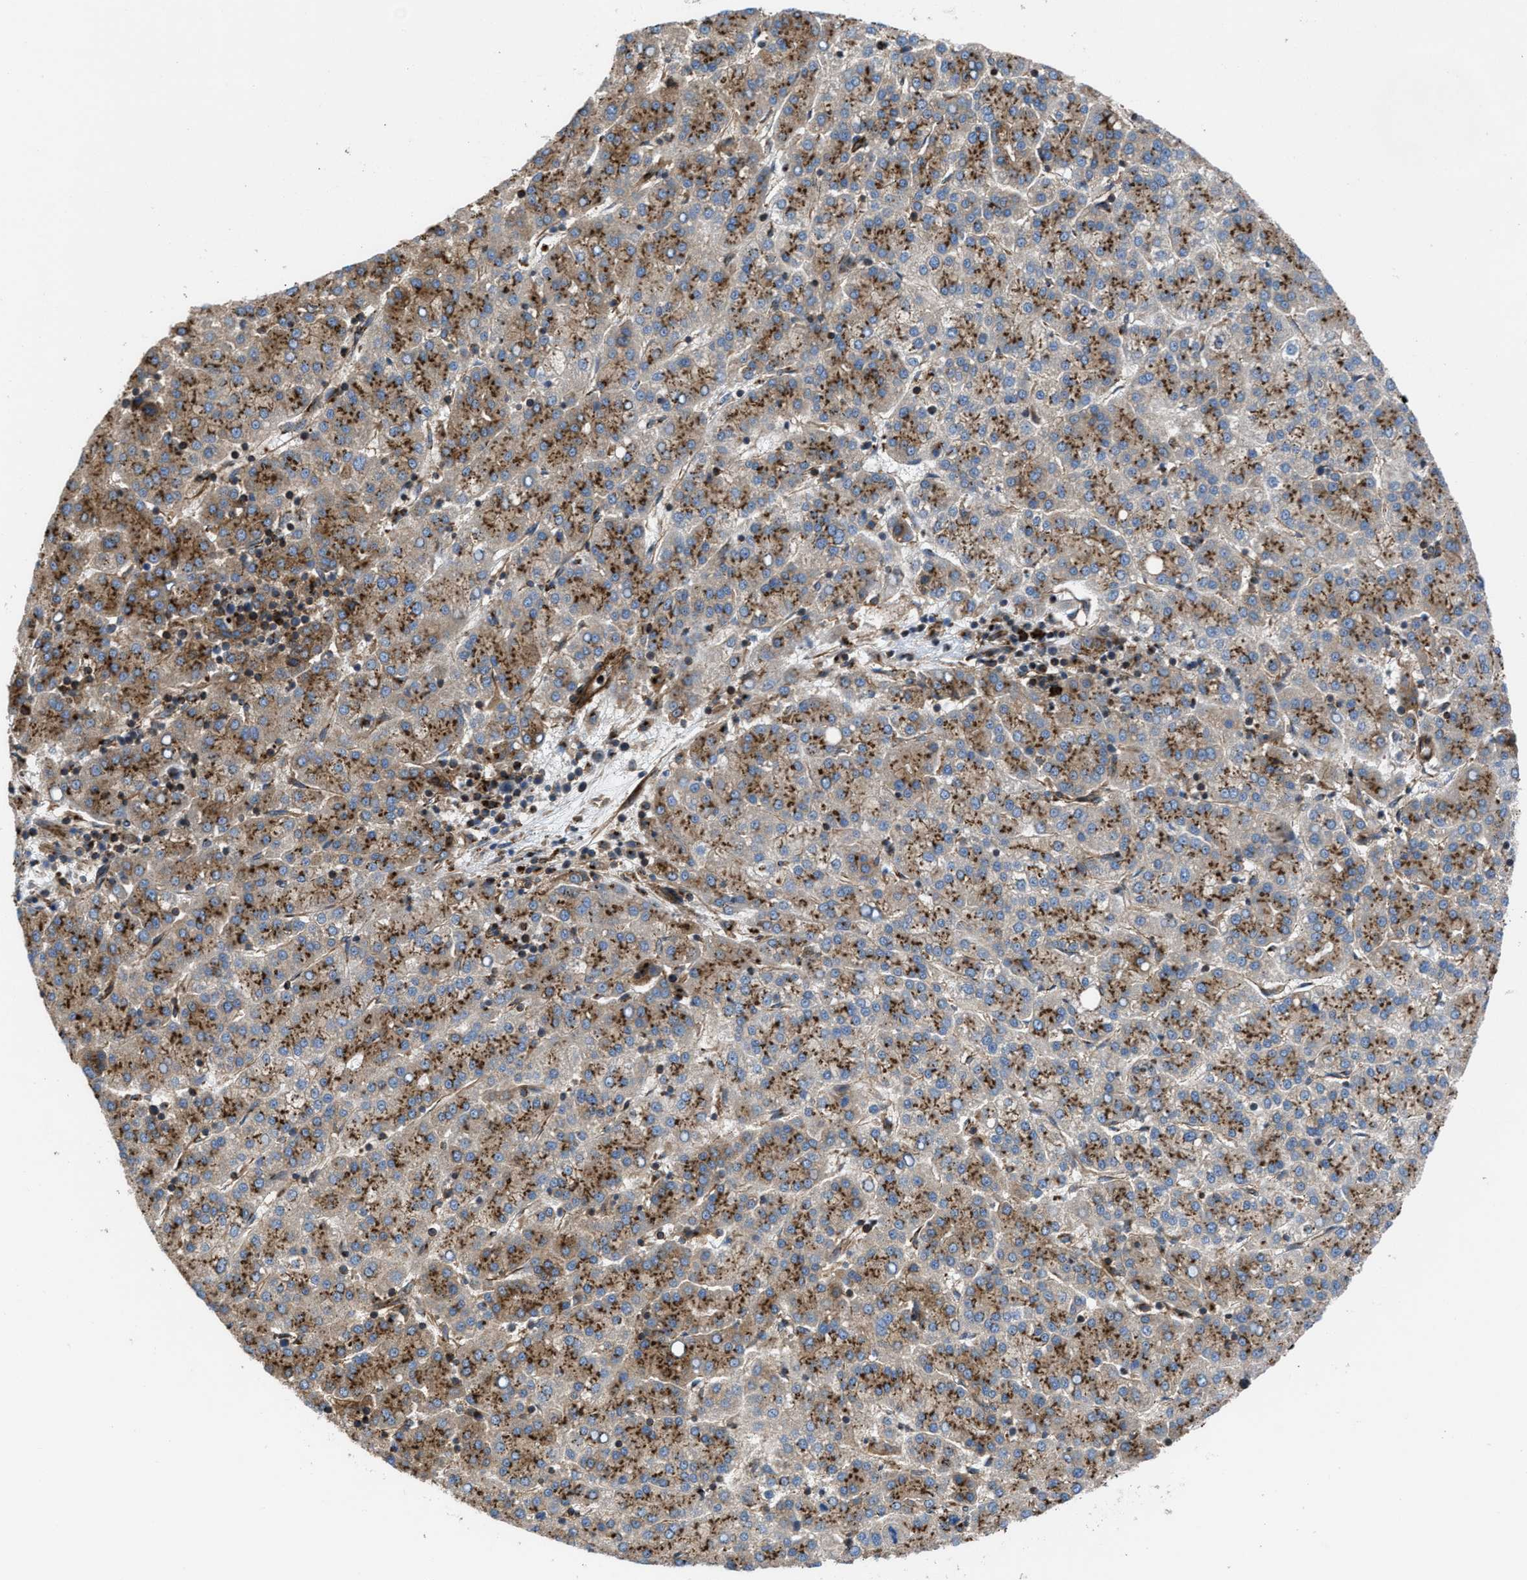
{"staining": {"intensity": "moderate", "quantity": ">75%", "location": "cytoplasmic/membranous"}, "tissue": "liver cancer", "cell_type": "Tumor cells", "image_type": "cancer", "snomed": [{"axis": "morphology", "description": "Carcinoma, Hepatocellular, NOS"}, {"axis": "topography", "description": "Liver"}], "caption": "A histopathology image of human hepatocellular carcinoma (liver) stained for a protein displays moderate cytoplasmic/membranous brown staining in tumor cells.", "gene": "PTPRE", "patient": {"sex": "female", "age": 58}}